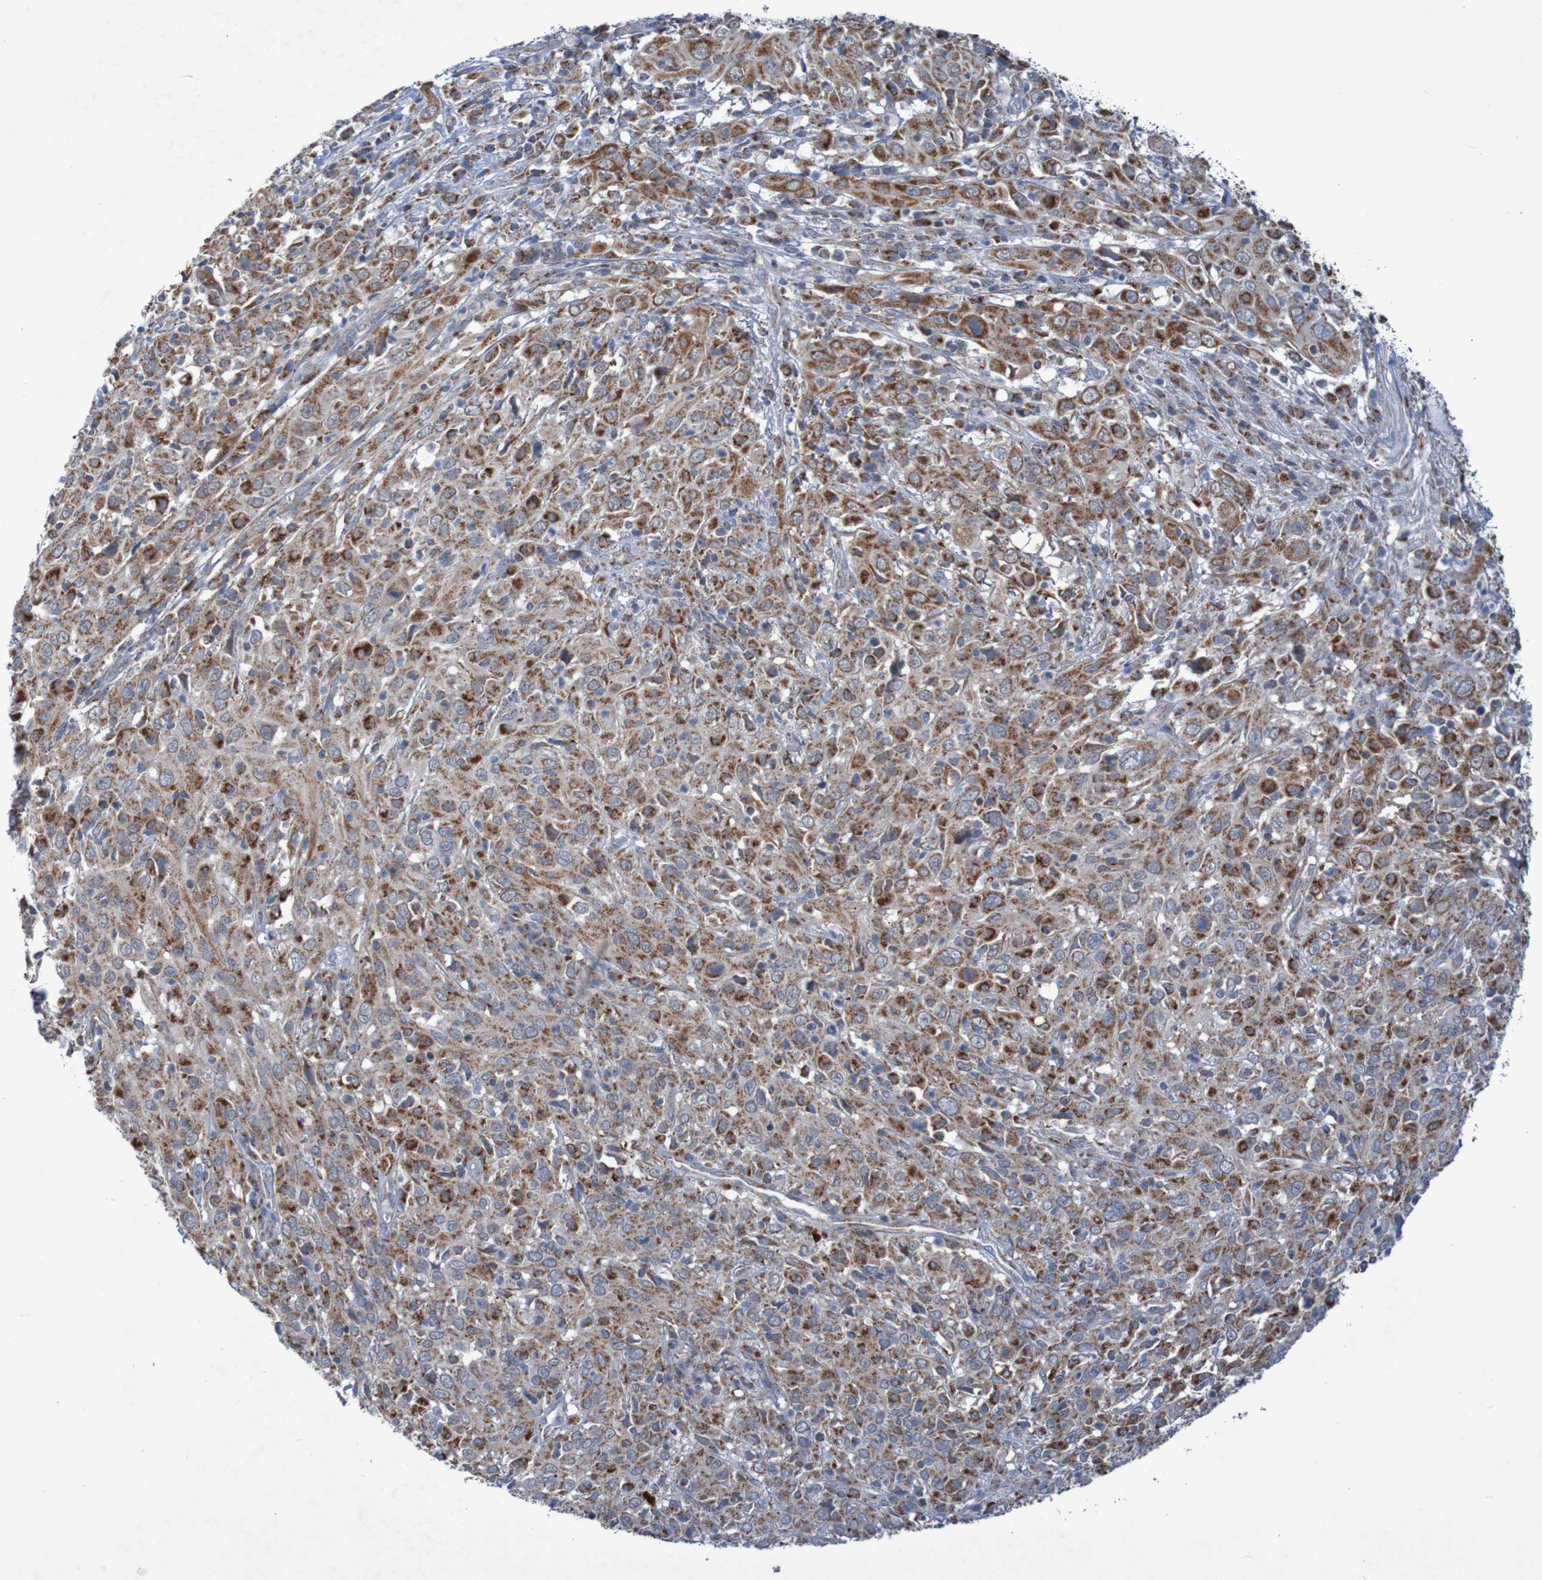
{"staining": {"intensity": "moderate", "quantity": ">75%", "location": "cytoplasmic/membranous"}, "tissue": "cervical cancer", "cell_type": "Tumor cells", "image_type": "cancer", "snomed": [{"axis": "morphology", "description": "Squamous cell carcinoma, NOS"}, {"axis": "topography", "description": "Cervix"}], "caption": "Squamous cell carcinoma (cervical) was stained to show a protein in brown. There is medium levels of moderate cytoplasmic/membranous positivity in about >75% of tumor cells.", "gene": "CCDC51", "patient": {"sex": "female", "age": 46}}